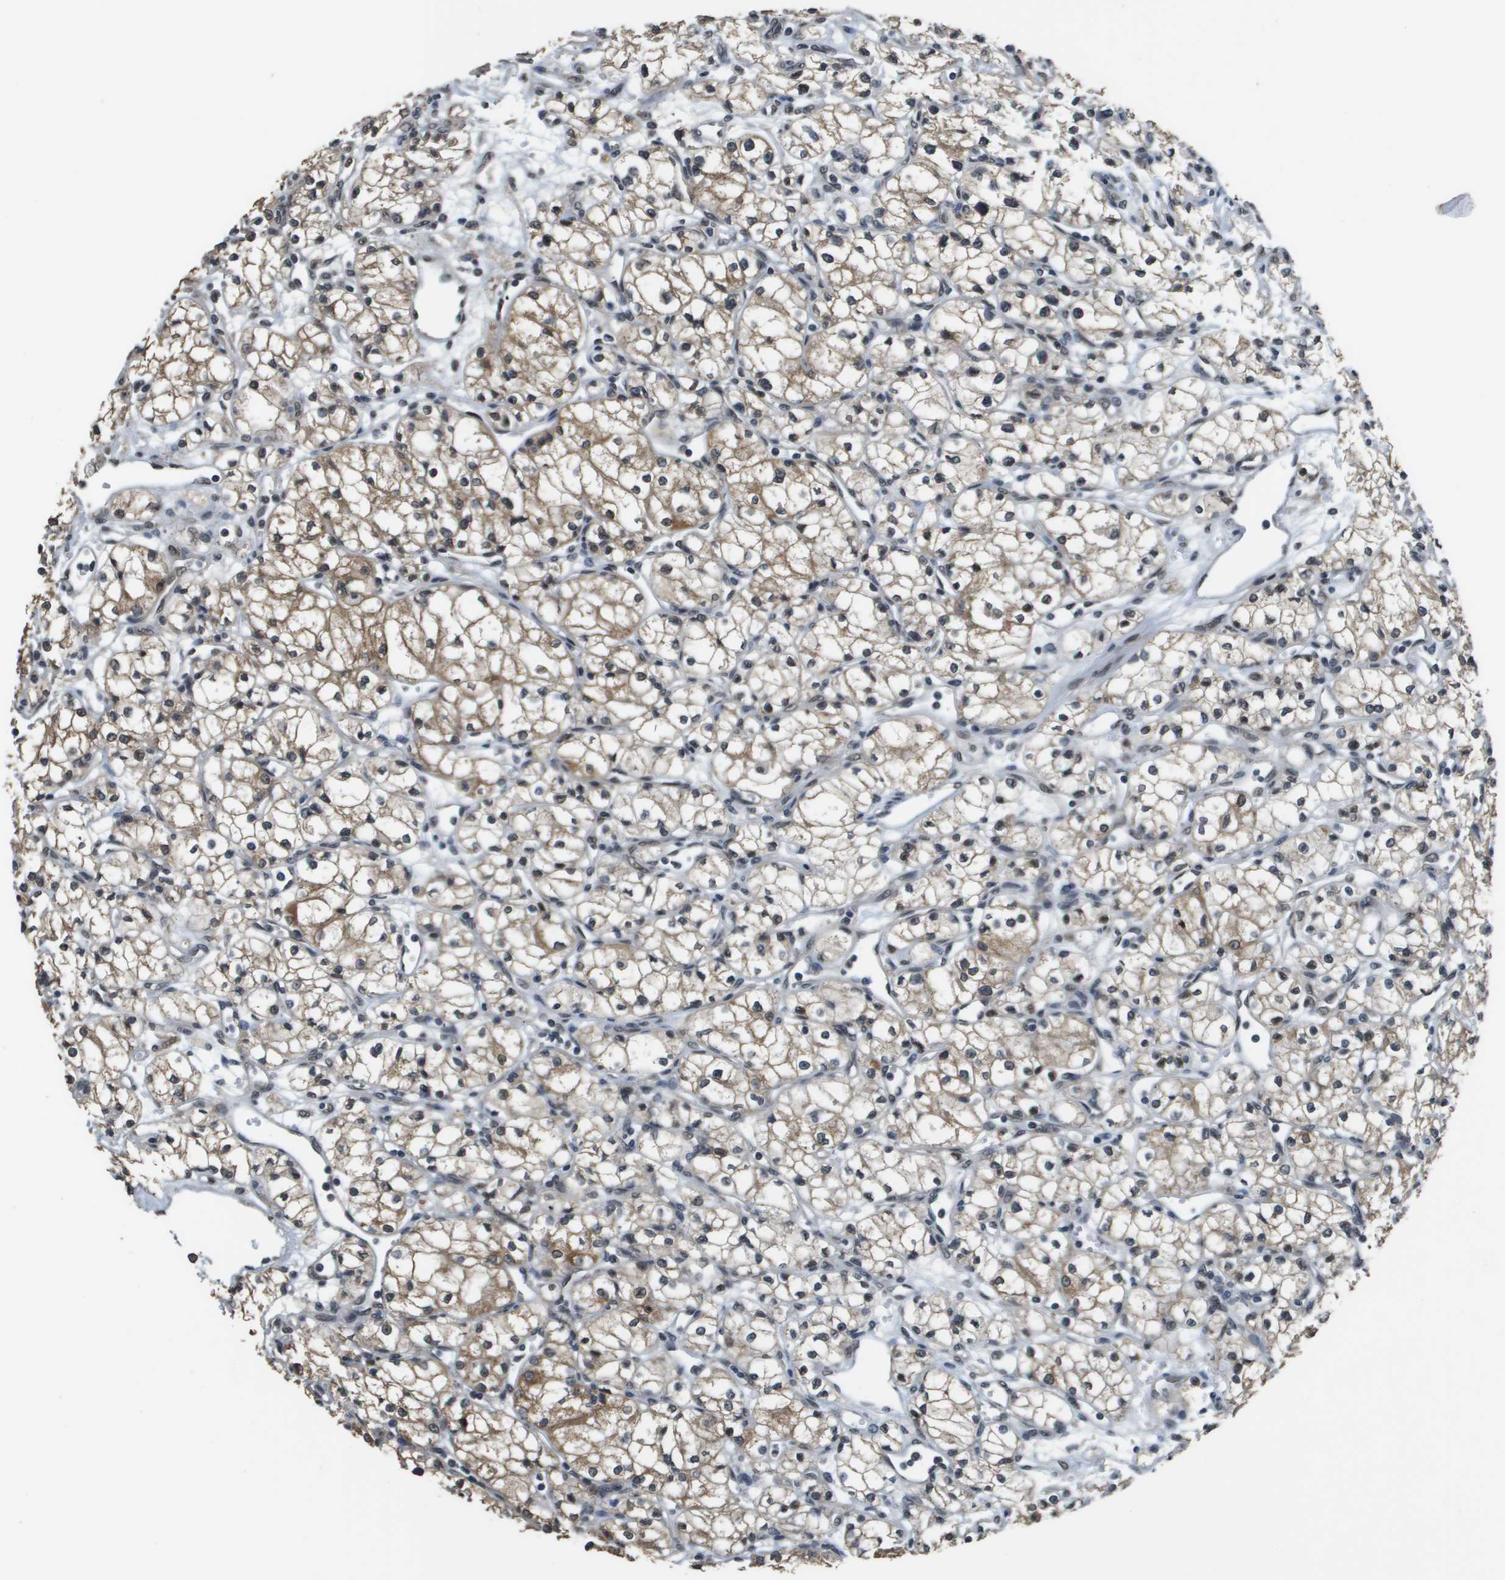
{"staining": {"intensity": "moderate", "quantity": ">75%", "location": "cytoplasmic/membranous,nuclear"}, "tissue": "renal cancer", "cell_type": "Tumor cells", "image_type": "cancer", "snomed": [{"axis": "morphology", "description": "Normal tissue, NOS"}, {"axis": "morphology", "description": "Adenocarcinoma, NOS"}, {"axis": "topography", "description": "Kidney"}], "caption": "The histopathology image displays immunohistochemical staining of renal cancer. There is moderate cytoplasmic/membranous and nuclear staining is identified in about >75% of tumor cells.", "gene": "FANCC", "patient": {"sex": "male", "age": 59}}